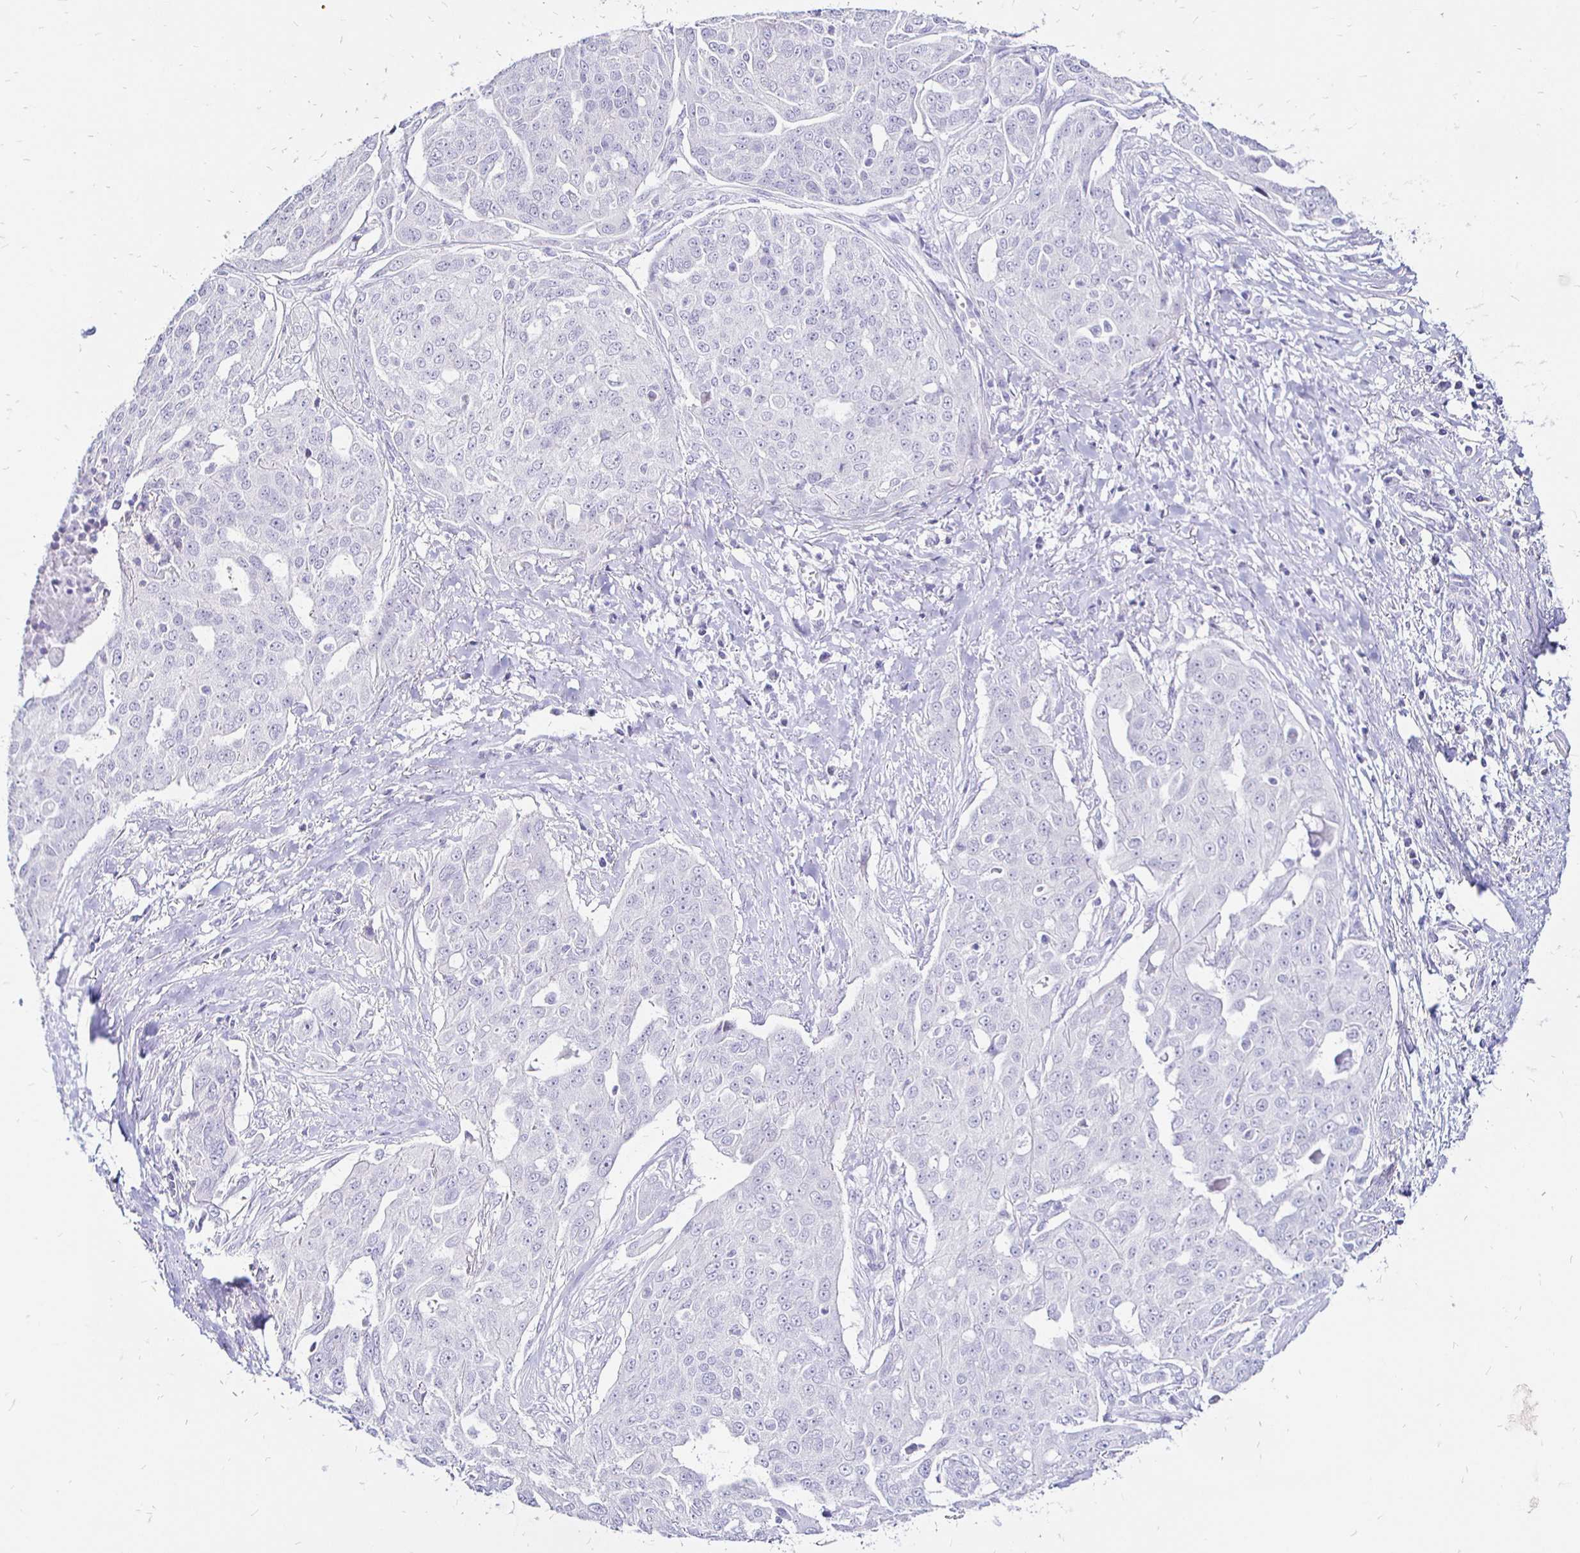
{"staining": {"intensity": "negative", "quantity": "none", "location": "none"}, "tissue": "ovarian cancer", "cell_type": "Tumor cells", "image_type": "cancer", "snomed": [{"axis": "morphology", "description": "Carcinoma, endometroid"}, {"axis": "topography", "description": "Ovary"}], "caption": "Ovarian cancer (endometroid carcinoma) was stained to show a protein in brown. There is no significant positivity in tumor cells.", "gene": "IRGC", "patient": {"sex": "female", "age": 70}}